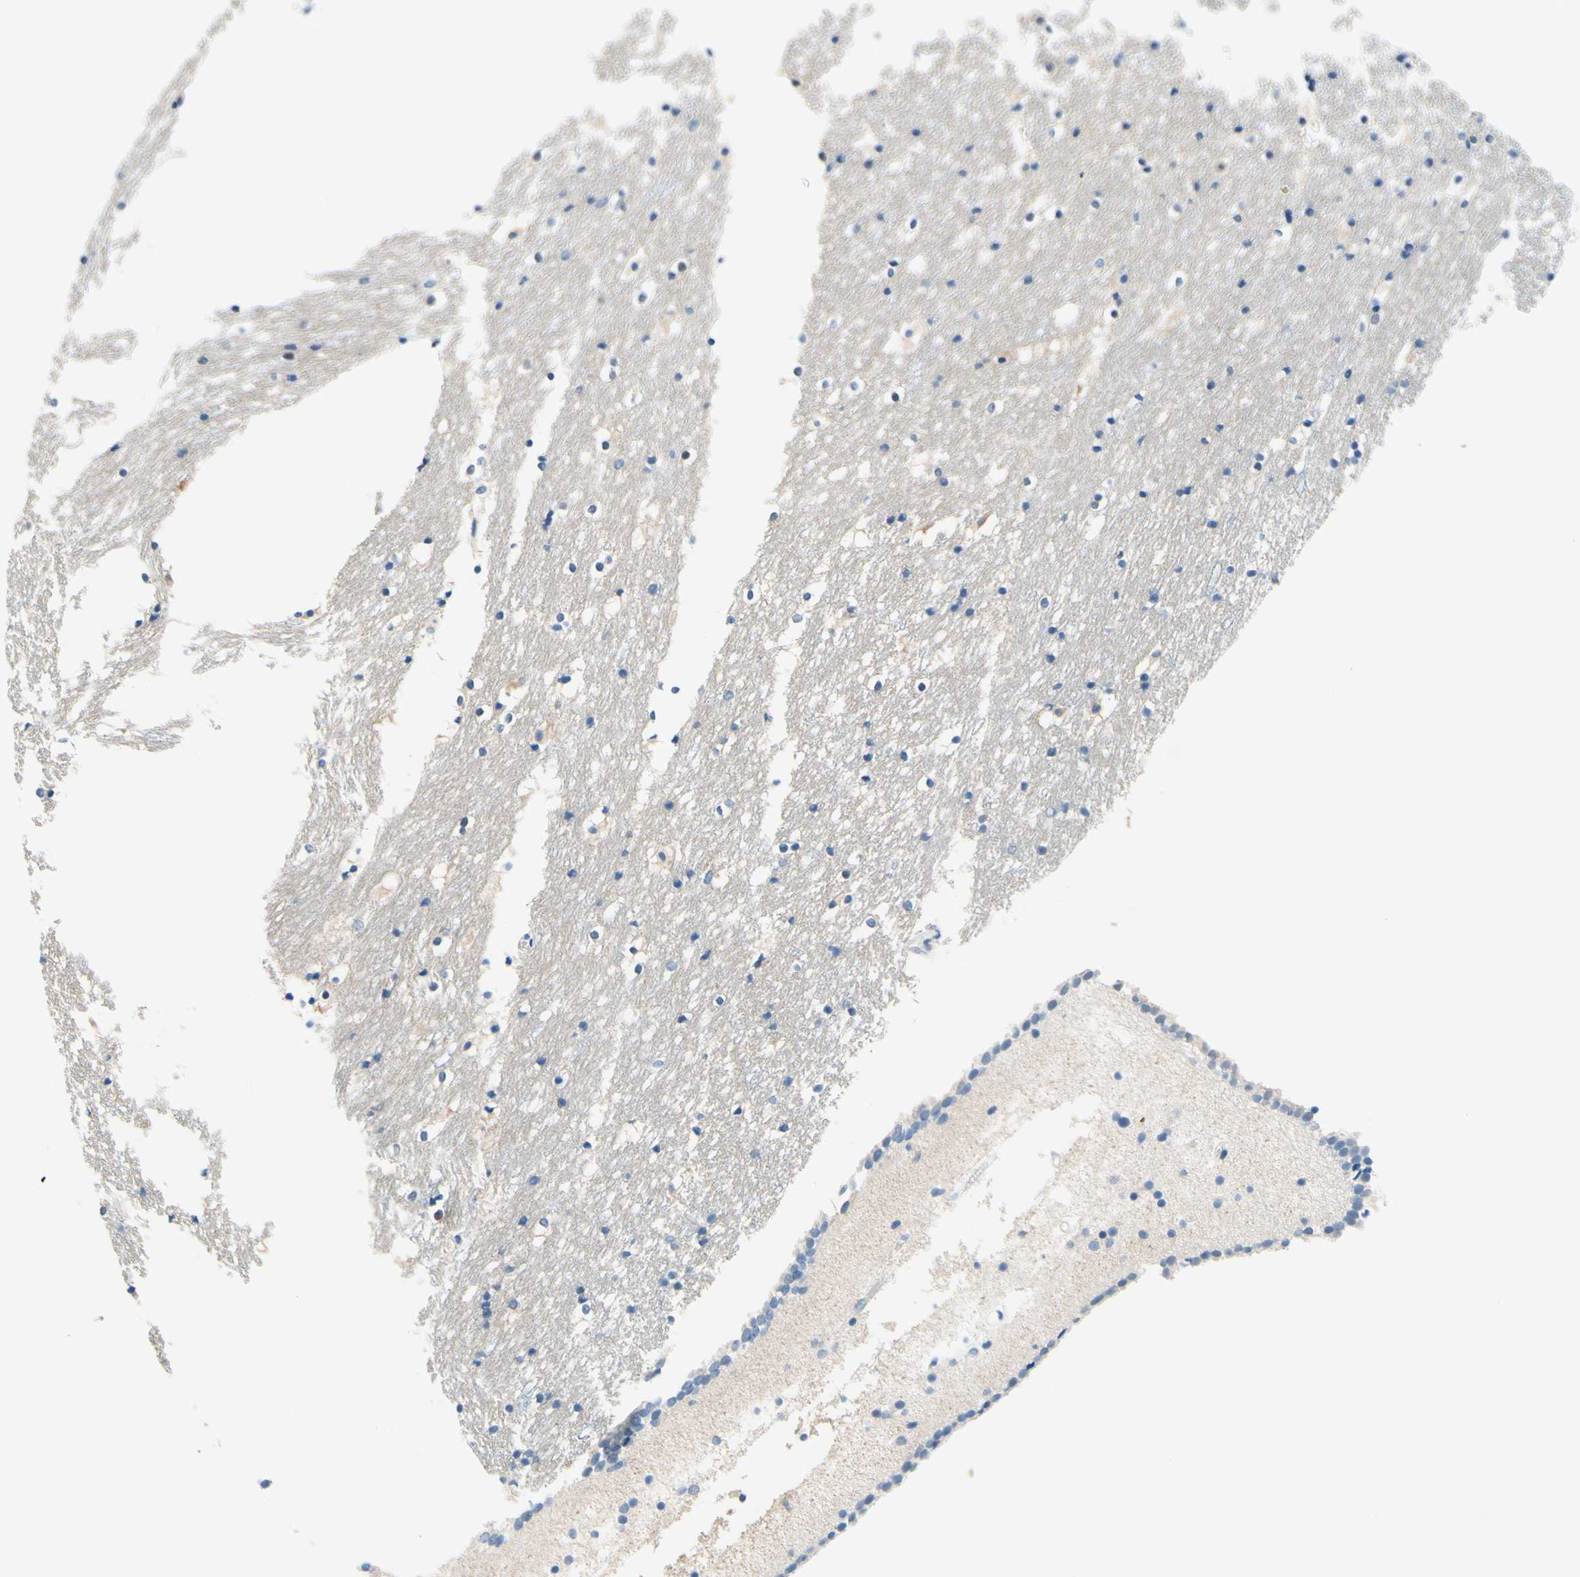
{"staining": {"intensity": "negative", "quantity": "none", "location": "none"}, "tissue": "caudate", "cell_type": "Glial cells", "image_type": "normal", "snomed": [{"axis": "morphology", "description": "Normal tissue, NOS"}, {"axis": "topography", "description": "Lateral ventricle wall"}], "caption": "The immunohistochemistry (IHC) histopathology image has no significant staining in glial cells of caudate.", "gene": "PASD1", "patient": {"sex": "male", "age": 45}}